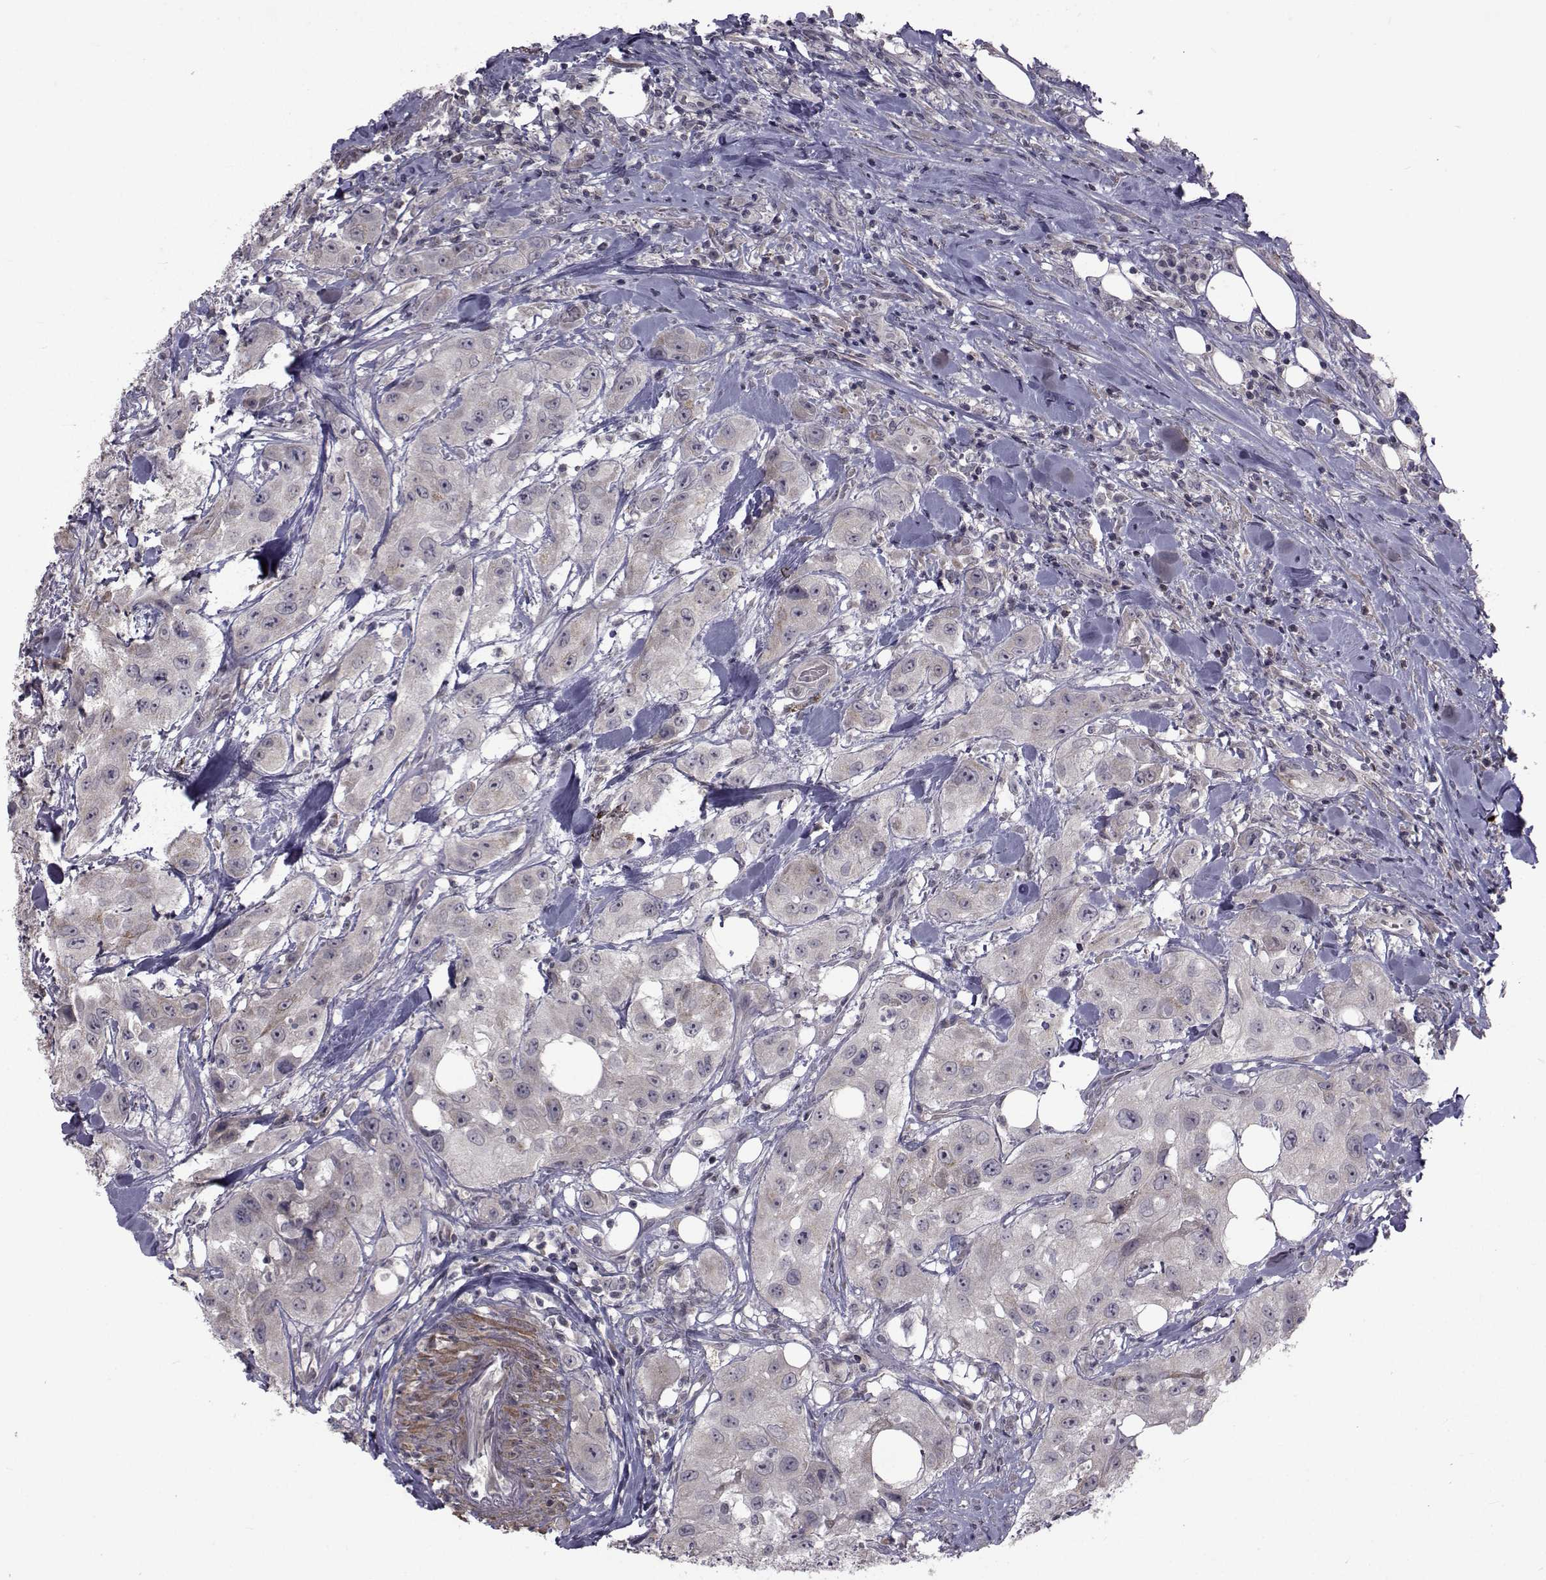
{"staining": {"intensity": "negative", "quantity": "none", "location": "none"}, "tissue": "urothelial cancer", "cell_type": "Tumor cells", "image_type": "cancer", "snomed": [{"axis": "morphology", "description": "Urothelial carcinoma, High grade"}, {"axis": "topography", "description": "Urinary bladder"}], "caption": "Tumor cells show no significant protein staining in urothelial carcinoma (high-grade).", "gene": "FDXR", "patient": {"sex": "male", "age": 79}}